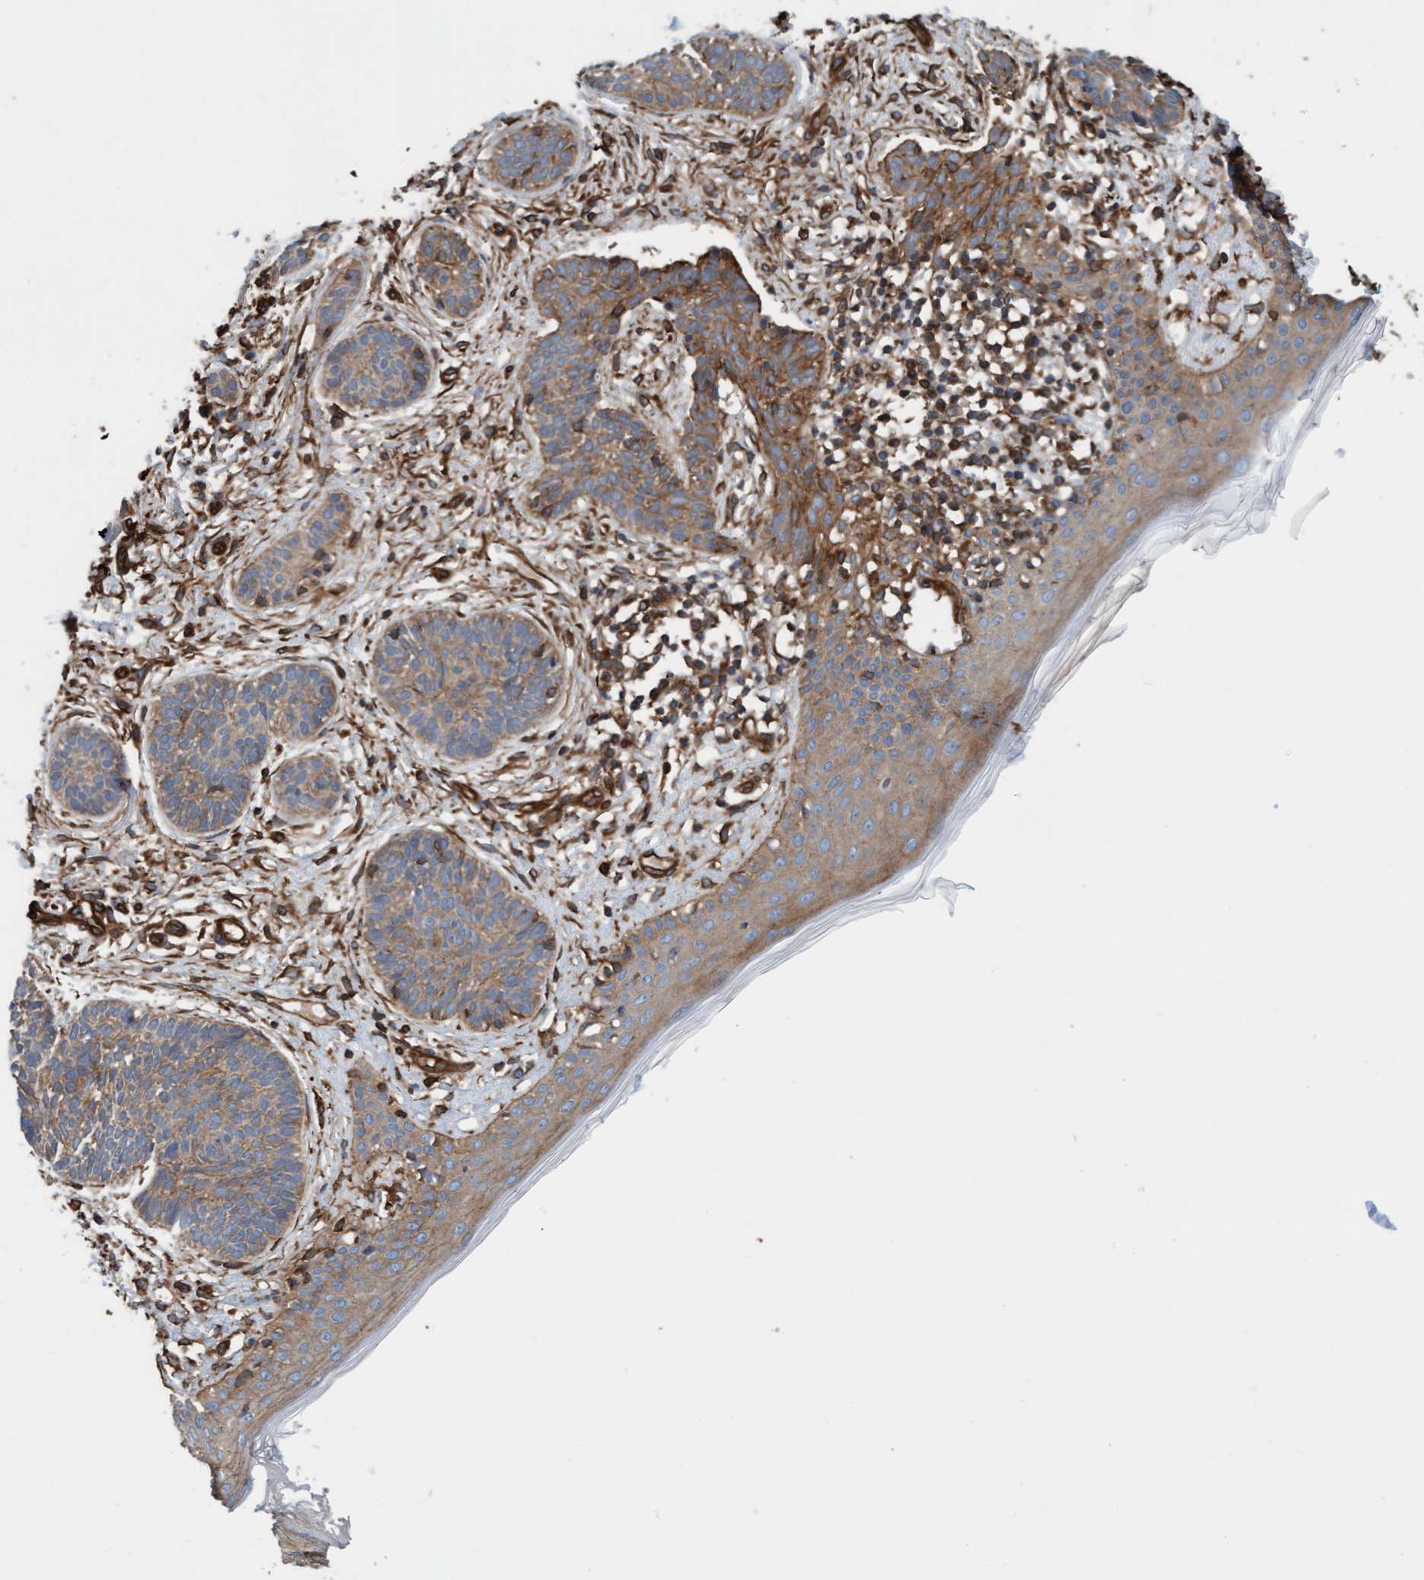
{"staining": {"intensity": "moderate", "quantity": ">75%", "location": "cytoplasmic/membranous"}, "tissue": "skin cancer", "cell_type": "Tumor cells", "image_type": "cancer", "snomed": [{"axis": "morphology", "description": "Normal tissue, NOS"}, {"axis": "morphology", "description": "Basal cell carcinoma"}, {"axis": "topography", "description": "Skin"}], "caption": "Moderate cytoplasmic/membranous expression is present in approximately >75% of tumor cells in skin basal cell carcinoma.", "gene": "STXBP4", "patient": {"sex": "male", "age": 63}}